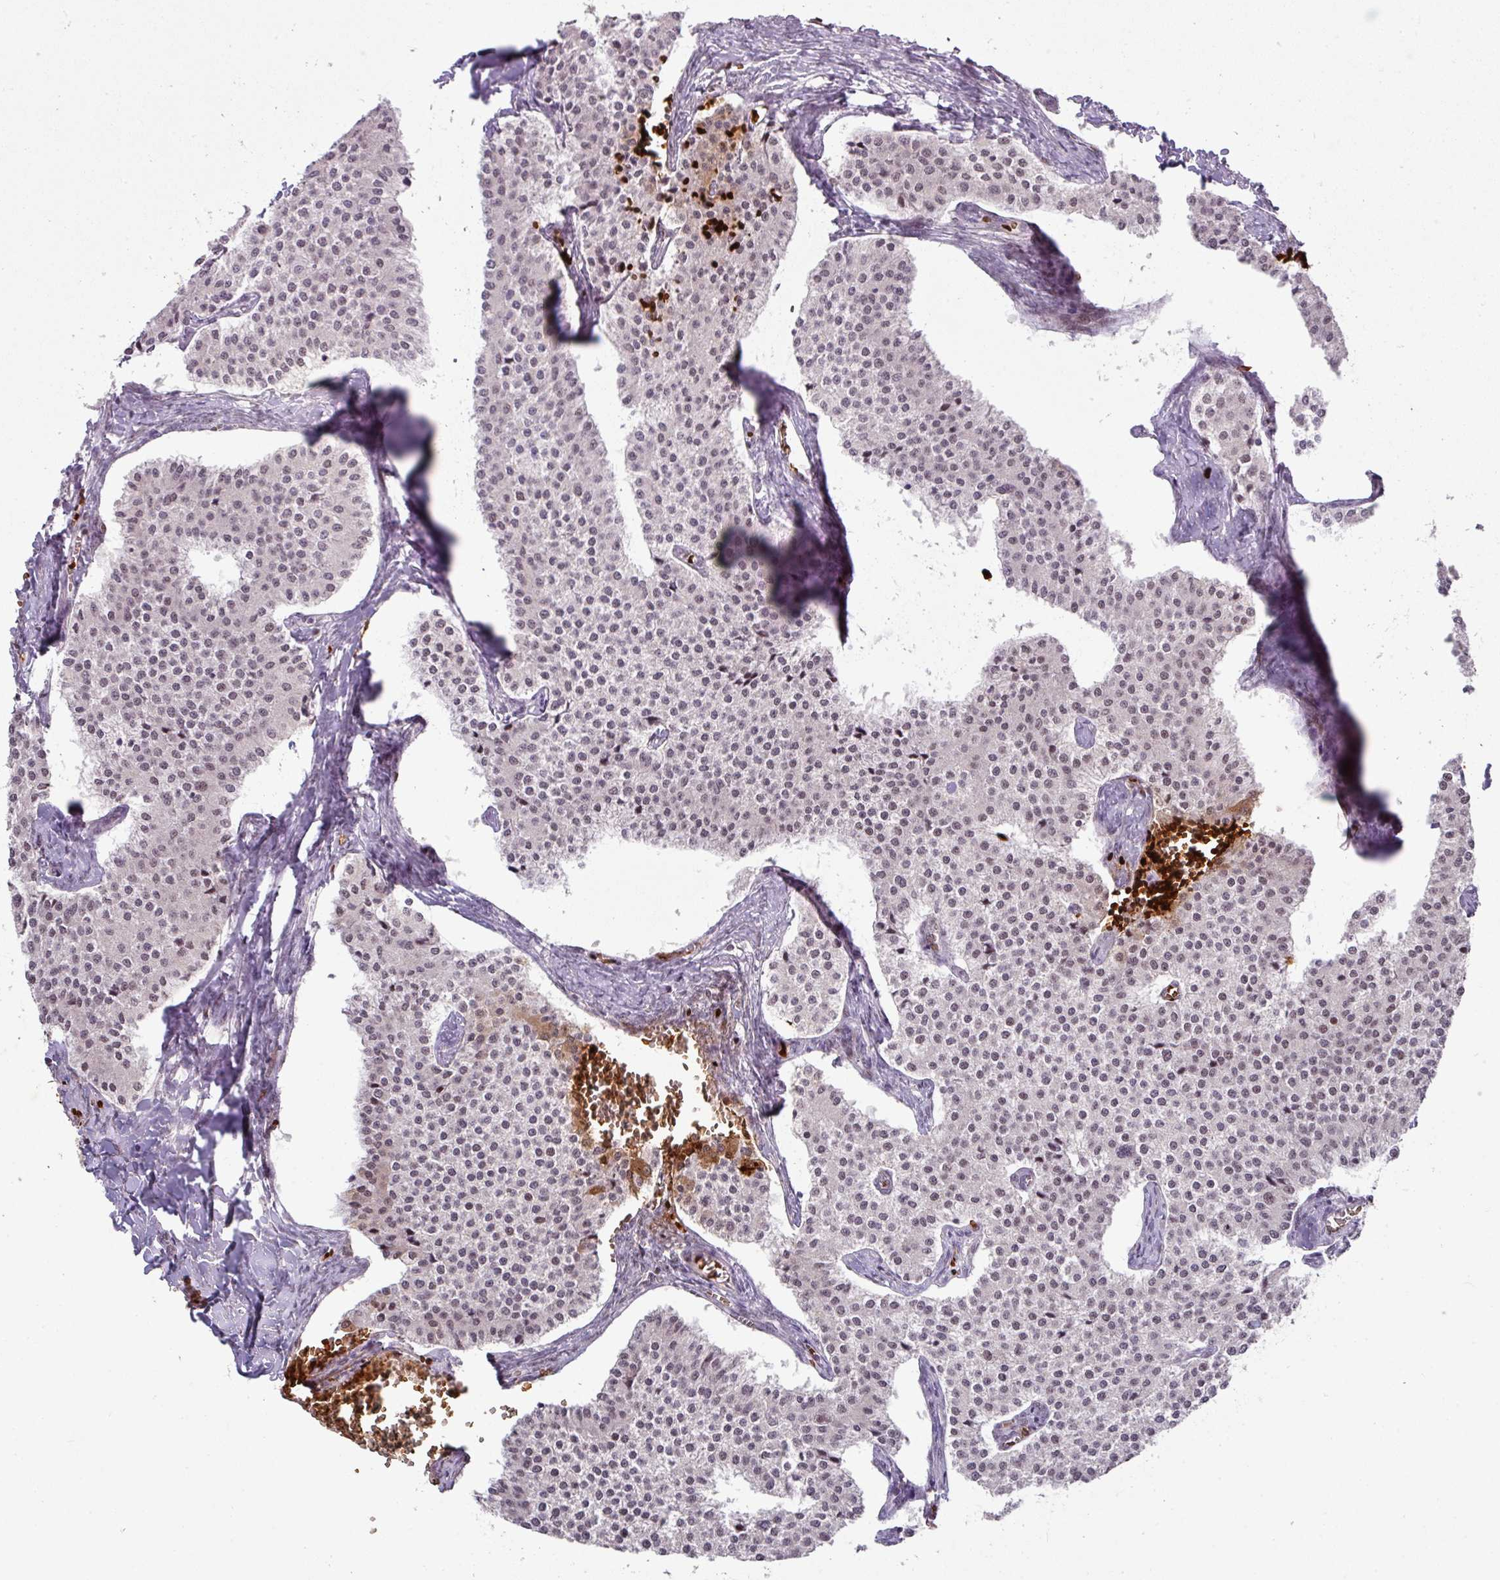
{"staining": {"intensity": "negative", "quantity": "none", "location": "none"}, "tissue": "carcinoid", "cell_type": "Tumor cells", "image_type": "cancer", "snomed": [{"axis": "morphology", "description": "Carcinoid, malignant, NOS"}, {"axis": "topography", "description": "Colon"}], "caption": "This histopathology image is of carcinoid stained with immunohistochemistry (IHC) to label a protein in brown with the nuclei are counter-stained blue. There is no staining in tumor cells.", "gene": "NEIL1", "patient": {"sex": "female", "age": 52}}